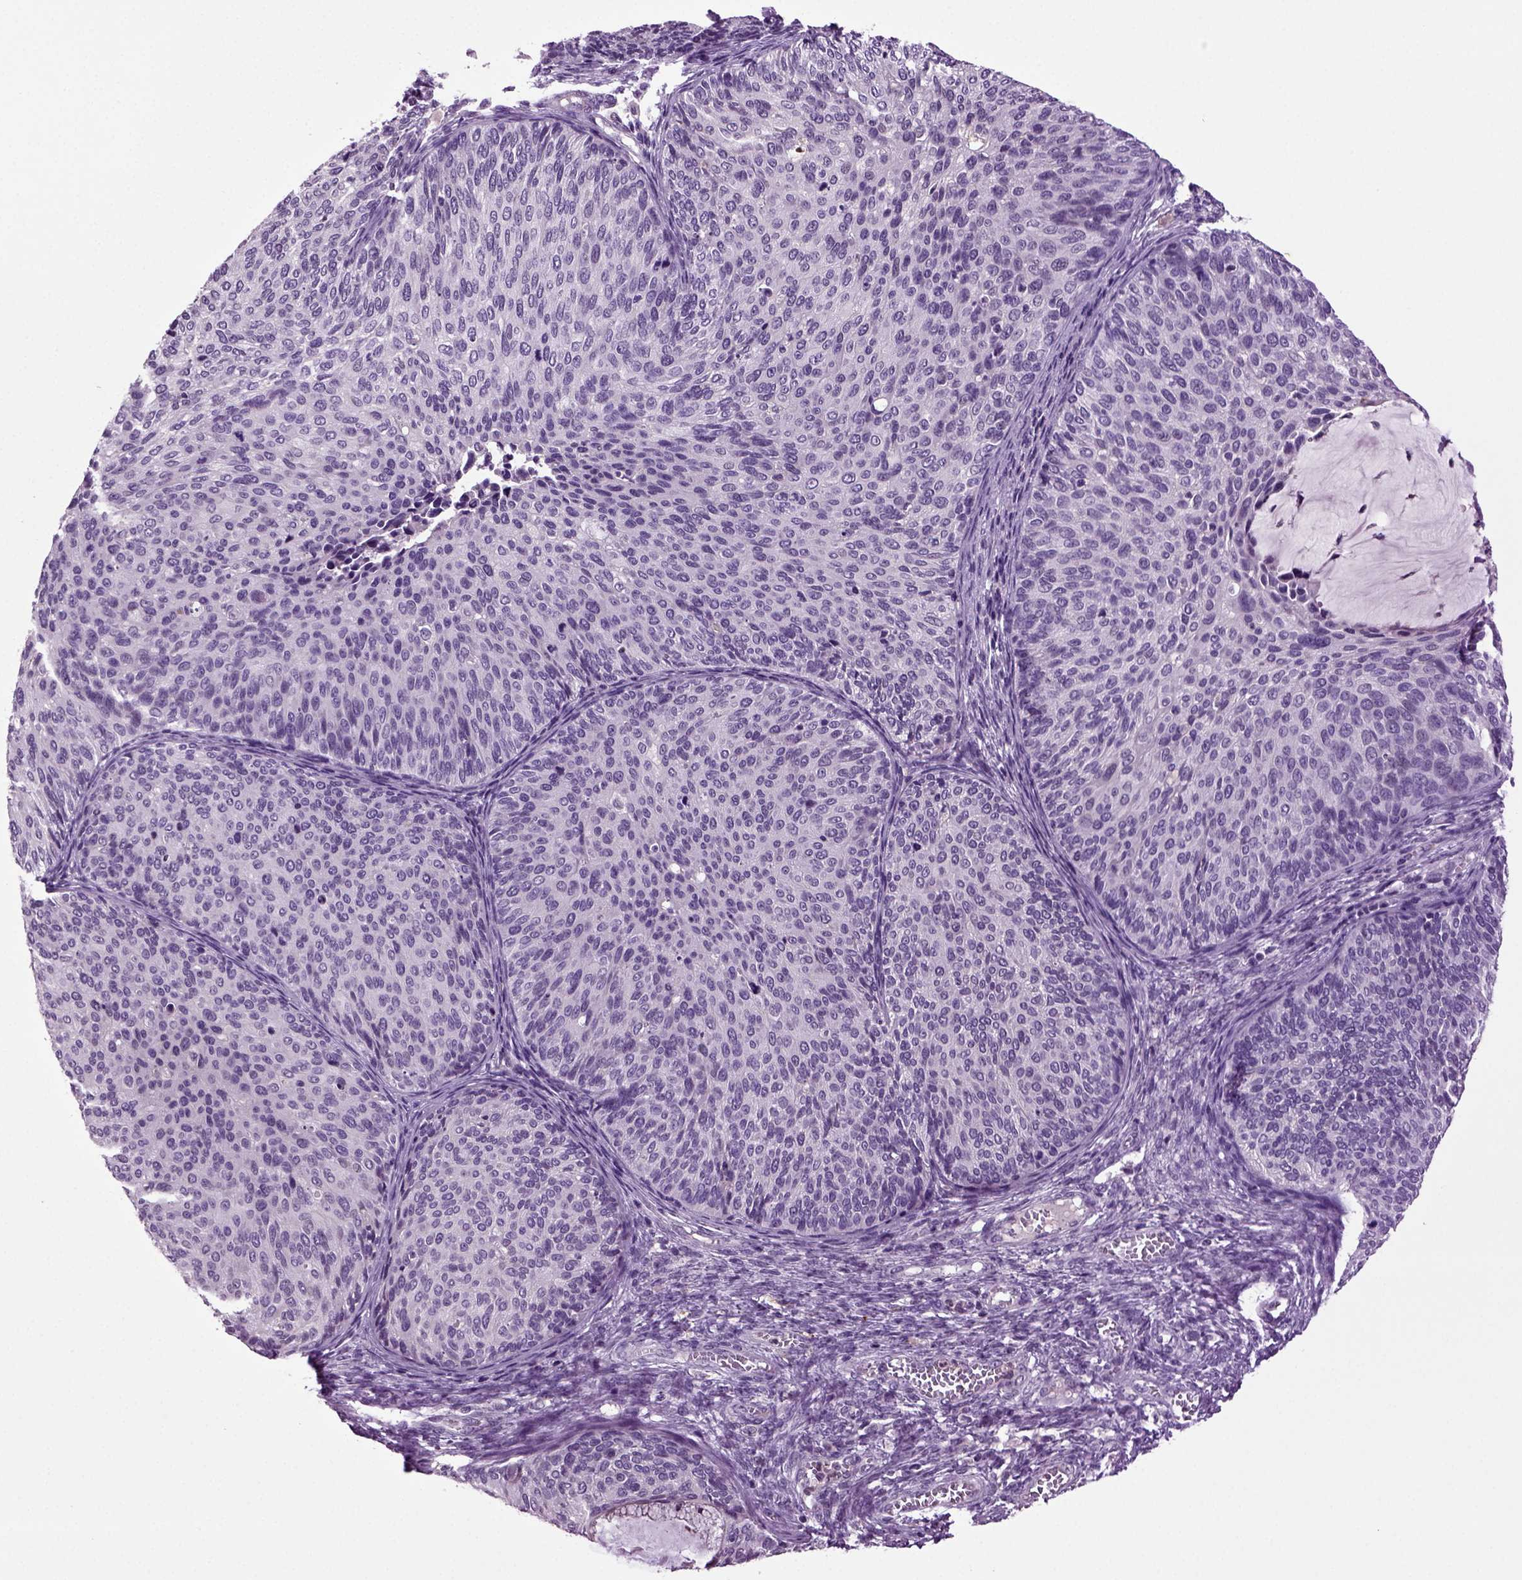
{"staining": {"intensity": "negative", "quantity": "none", "location": "none"}, "tissue": "cervical cancer", "cell_type": "Tumor cells", "image_type": "cancer", "snomed": [{"axis": "morphology", "description": "Squamous cell carcinoma, NOS"}, {"axis": "topography", "description": "Cervix"}], "caption": "Cervical cancer stained for a protein using immunohistochemistry exhibits no positivity tumor cells.", "gene": "FGF11", "patient": {"sex": "female", "age": 36}}